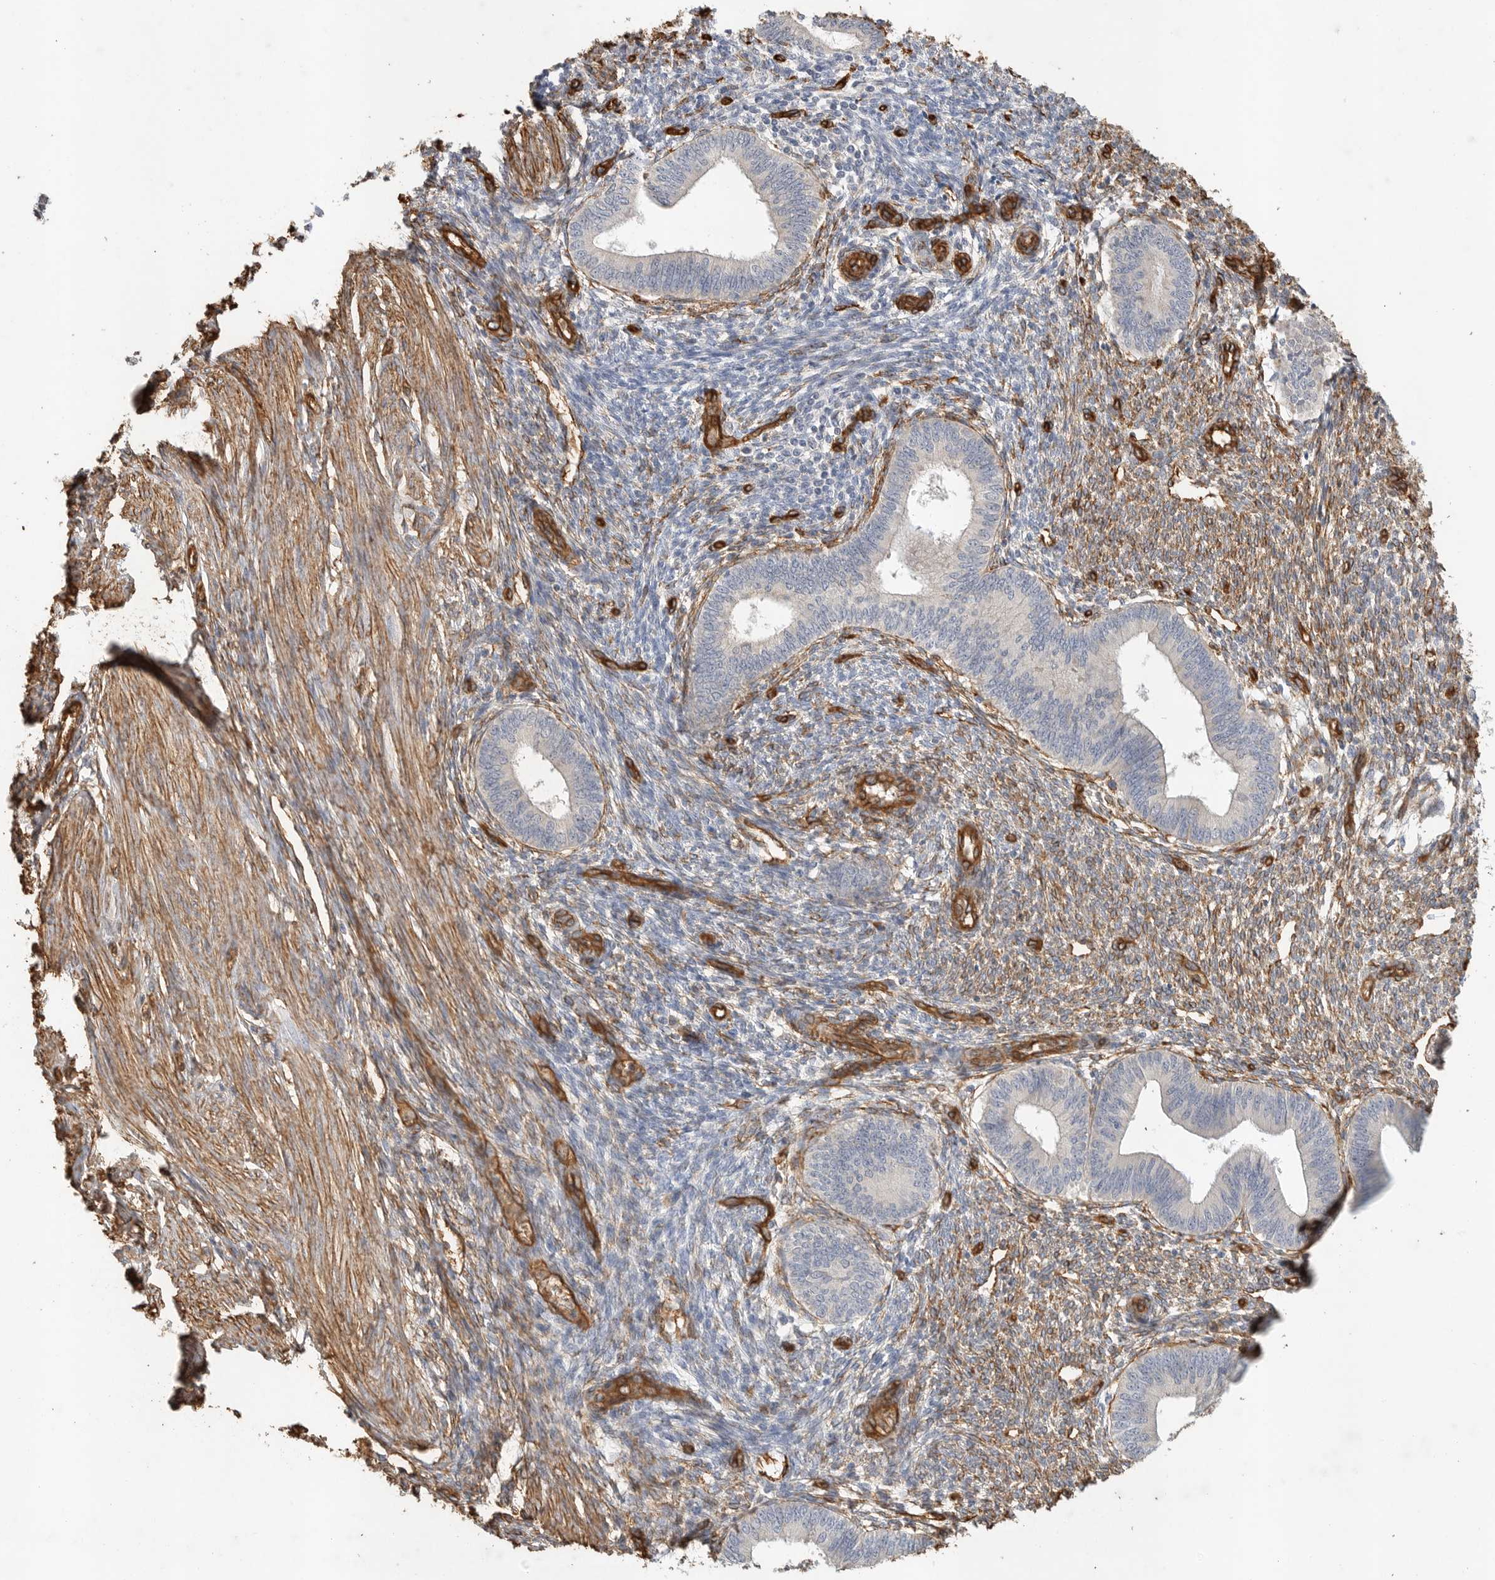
{"staining": {"intensity": "moderate", "quantity": "25%-75%", "location": "cytoplasmic/membranous"}, "tissue": "endometrium", "cell_type": "Cells in endometrial stroma", "image_type": "normal", "snomed": [{"axis": "morphology", "description": "Normal tissue, NOS"}, {"axis": "topography", "description": "Endometrium"}], "caption": "This micrograph shows IHC staining of normal endometrium, with medium moderate cytoplasmic/membranous positivity in about 25%-75% of cells in endometrial stroma.", "gene": "JMJD4", "patient": {"sex": "female", "age": 46}}